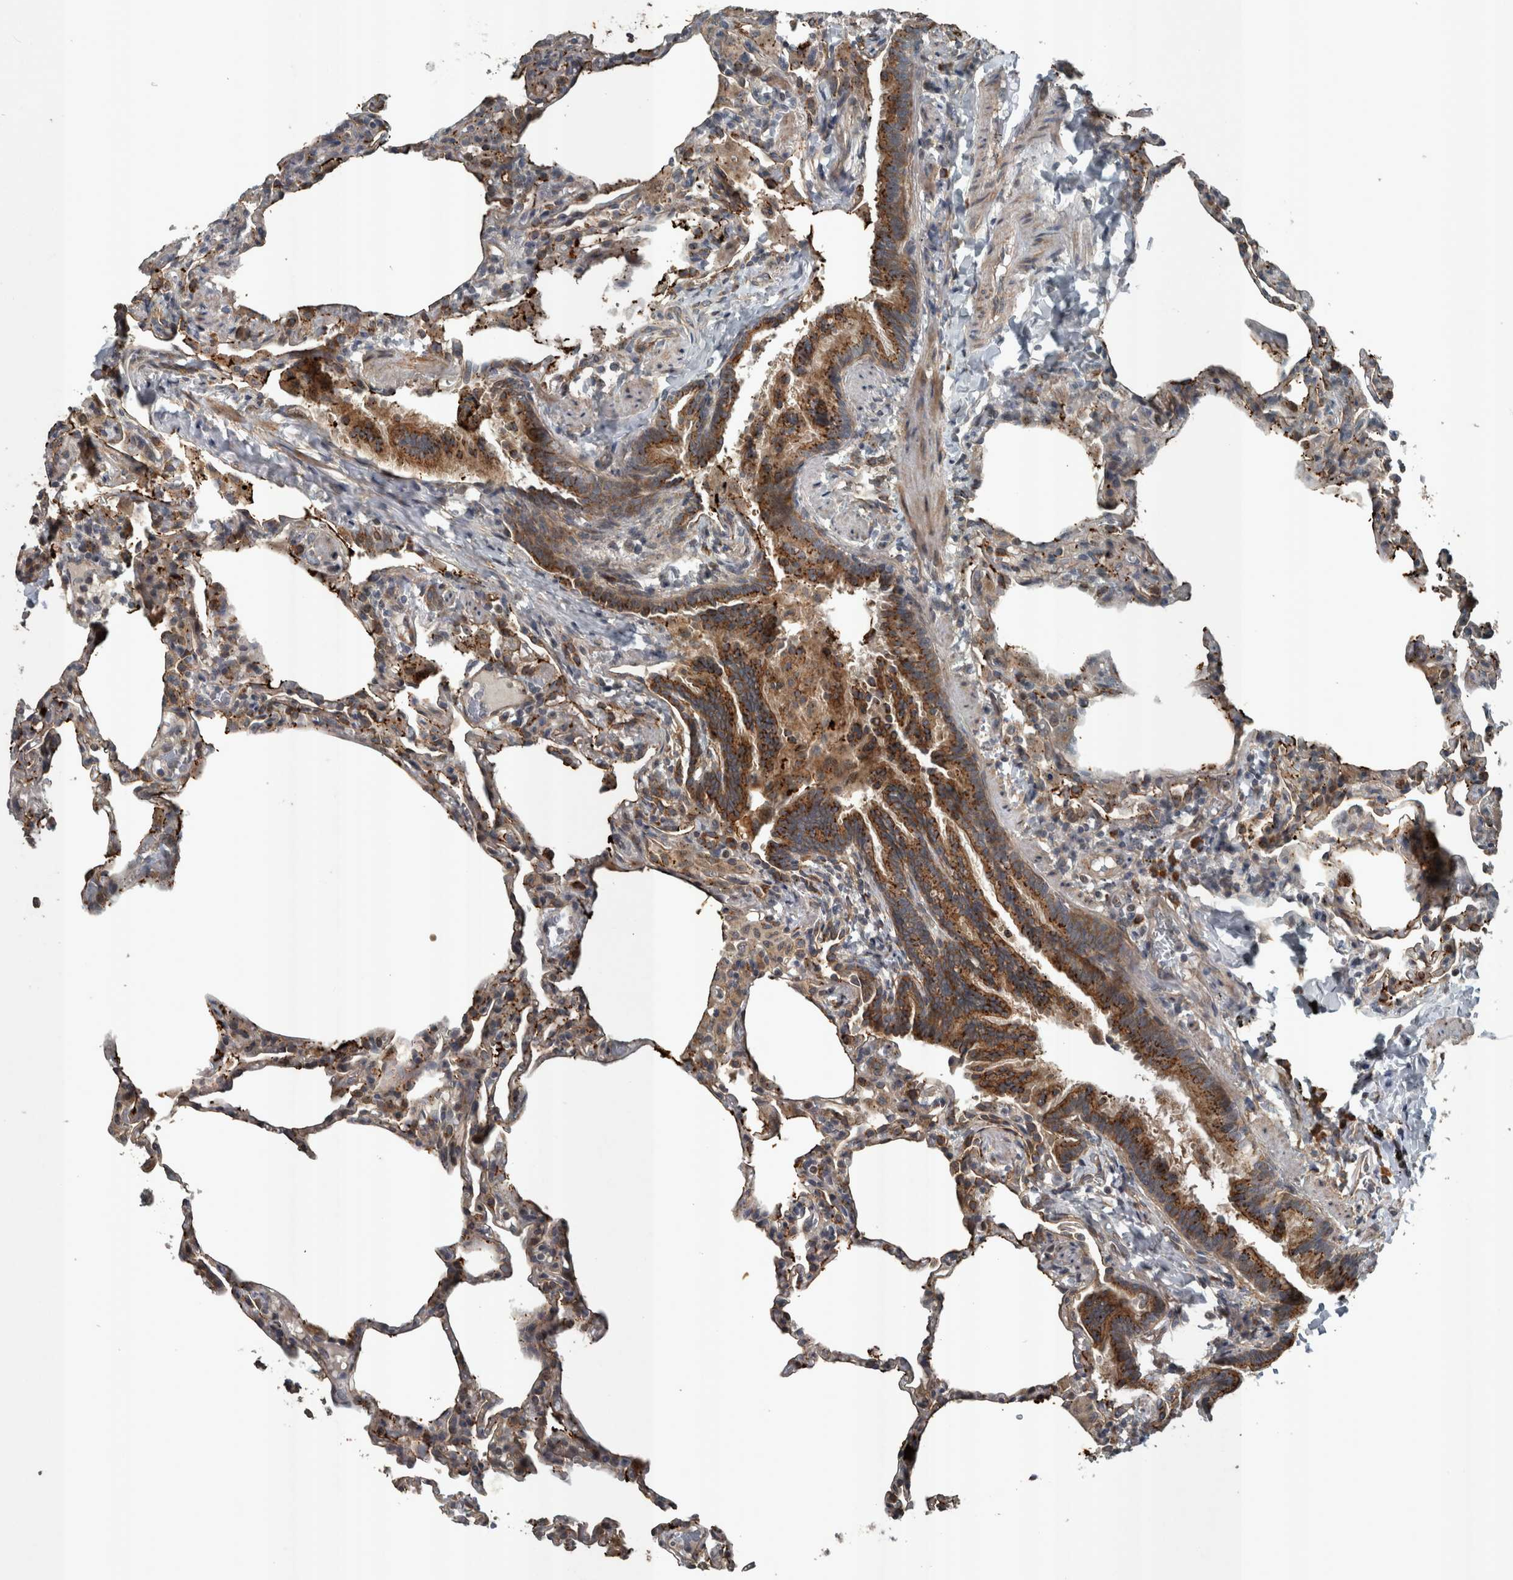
{"staining": {"intensity": "moderate", "quantity": "<25%", "location": "cytoplasmic/membranous"}, "tissue": "lung", "cell_type": "Alveolar cells", "image_type": "normal", "snomed": [{"axis": "morphology", "description": "Normal tissue, NOS"}, {"axis": "topography", "description": "Lung"}], "caption": "Immunohistochemistry (IHC) histopathology image of normal human lung stained for a protein (brown), which demonstrates low levels of moderate cytoplasmic/membranous positivity in about <25% of alveolar cells.", "gene": "ZNF345", "patient": {"sex": "male", "age": 20}}